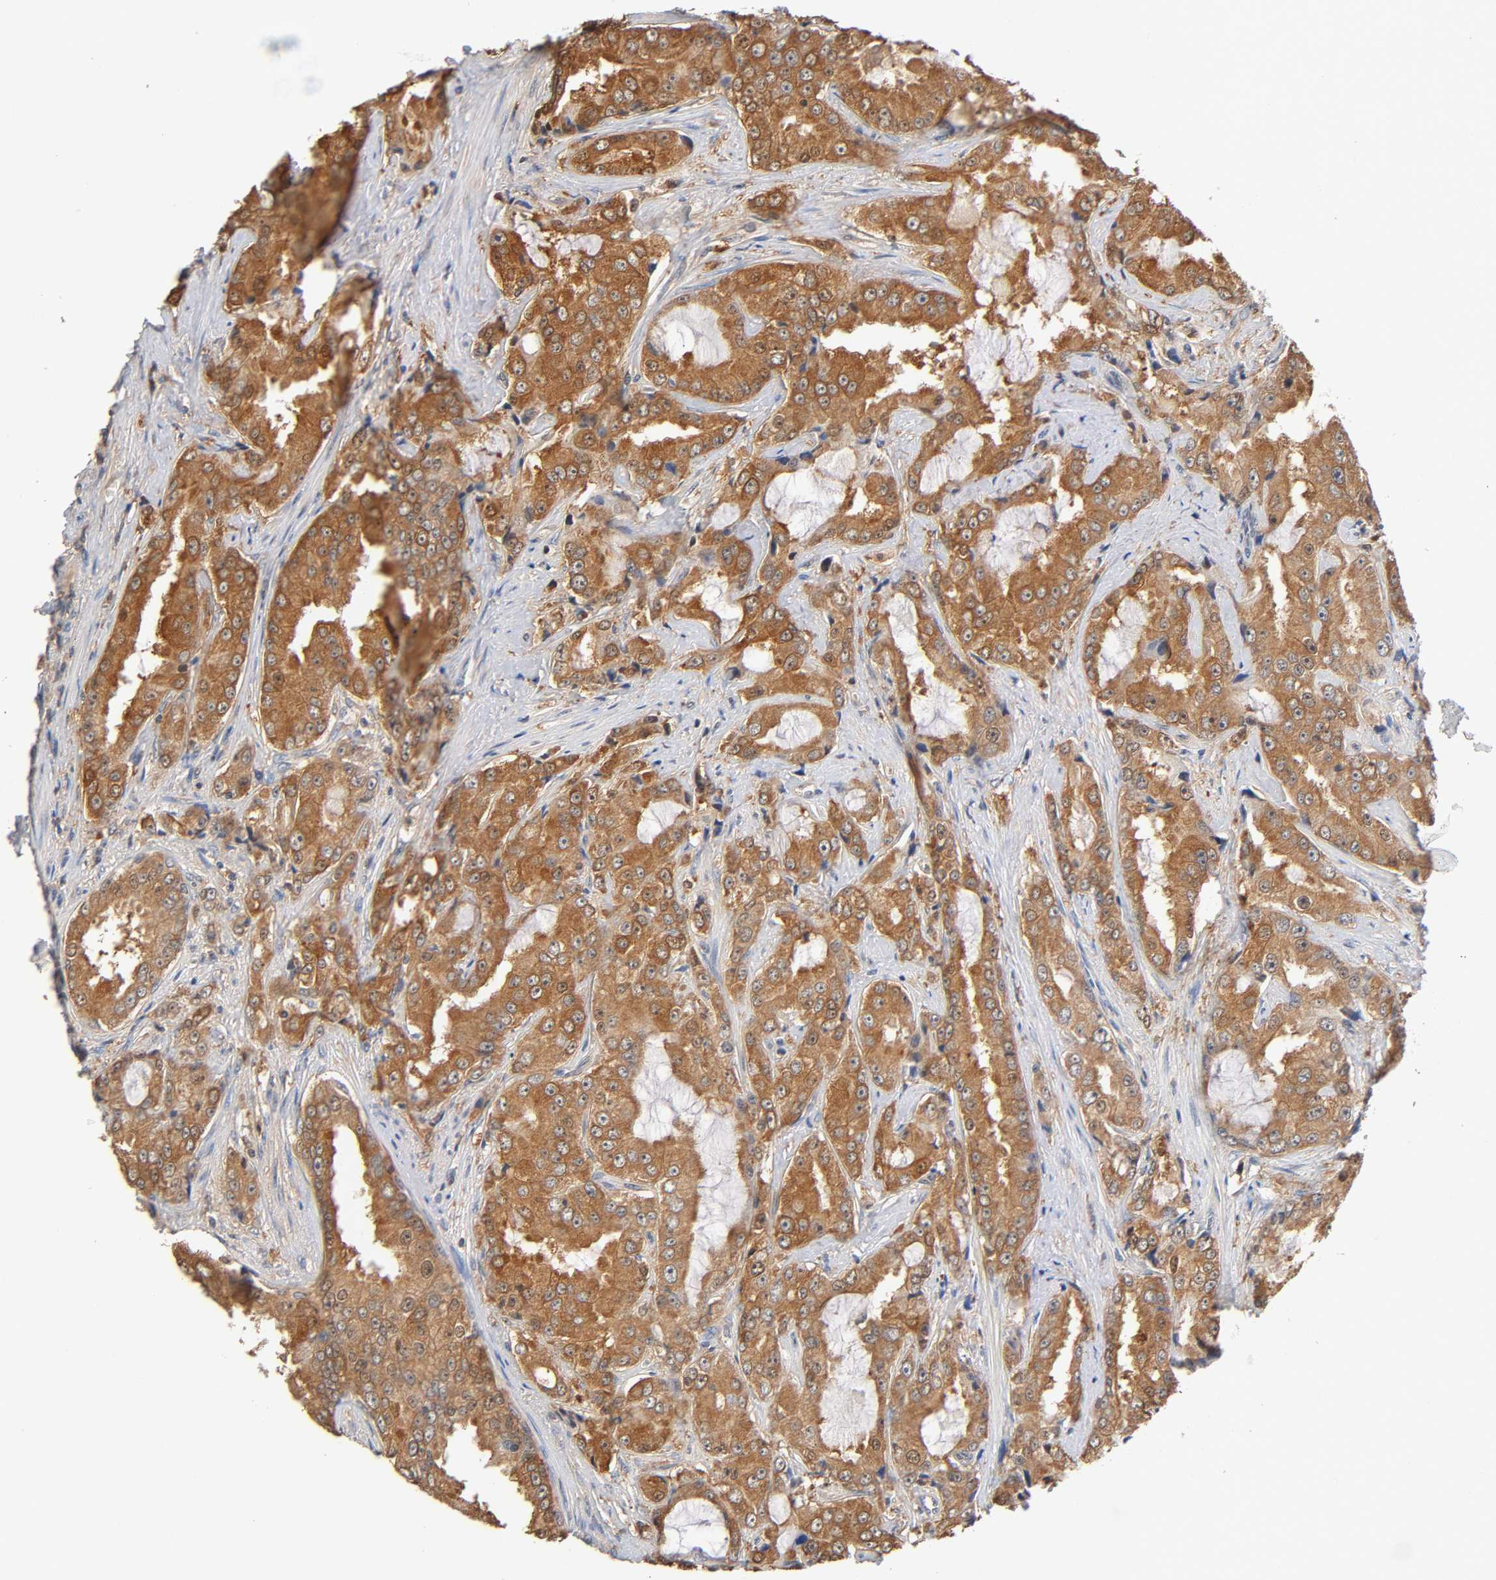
{"staining": {"intensity": "moderate", "quantity": ">75%", "location": "cytoplasmic/membranous"}, "tissue": "prostate cancer", "cell_type": "Tumor cells", "image_type": "cancer", "snomed": [{"axis": "morphology", "description": "Adenocarcinoma, High grade"}, {"axis": "topography", "description": "Prostate"}], "caption": "DAB immunohistochemical staining of prostate cancer (adenocarcinoma (high-grade)) exhibits moderate cytoplasmic/membranous protein positivity in about >75% of tumor cells.", "gene": "ALDOA", "patient": {"sex": "male", "age": 73}}